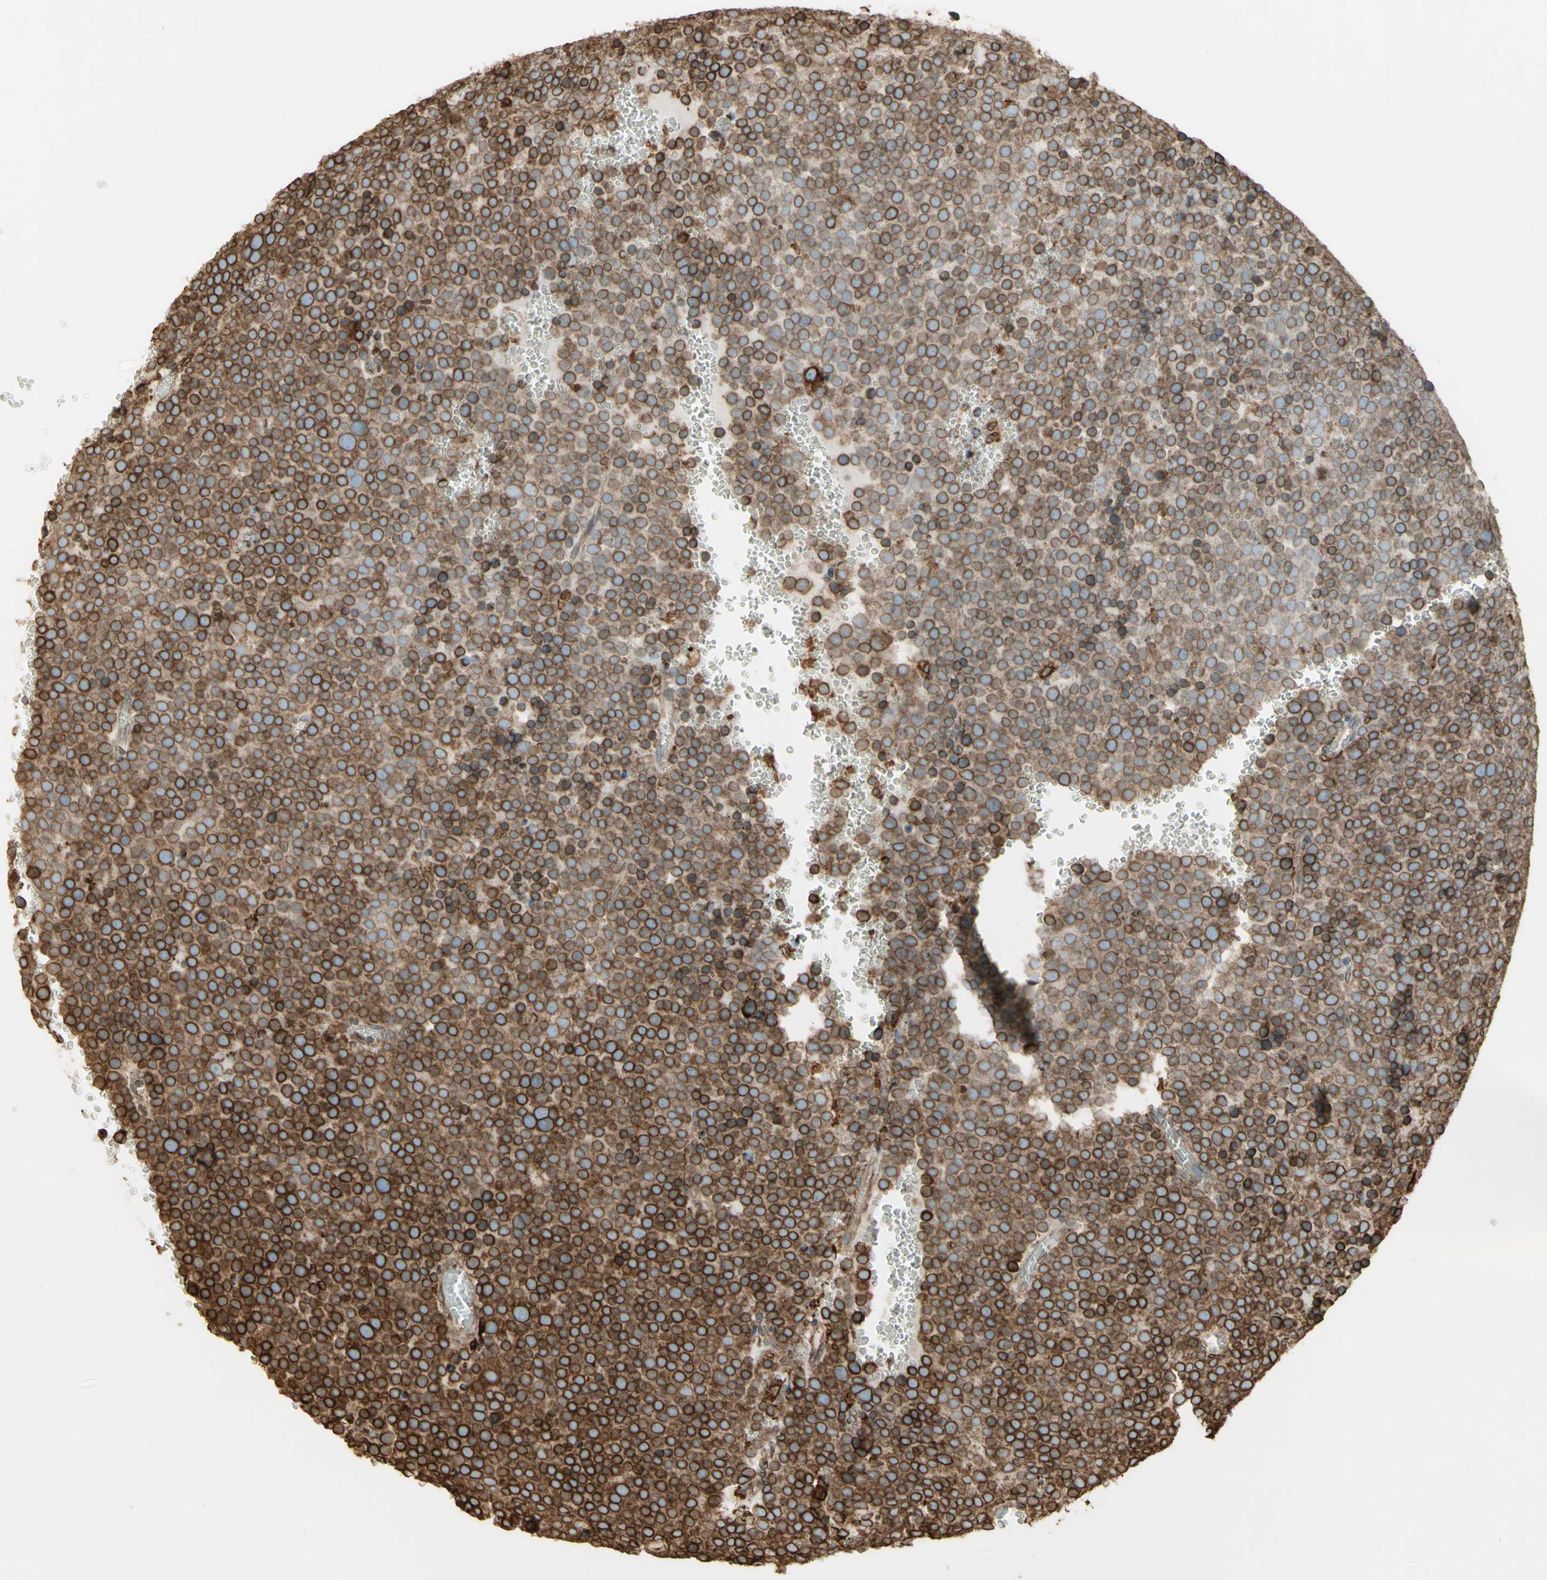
{"staining": {"intensity": "strong", "quantity": "25%-75%", "location": "cytoplasmic/membranous"}, "tissue": "testis cancer", "cell_type": "Tumor cells", "image_type": "cancer", "snomed": [{"axis": "morphology", "description": "Seminoma, NOS"}, {"axis": "topography", "description": "Testis"}], "caption": "Immunohistochemistry (IHC) staining of seminoma (testis), which demonstrates high levels of strong cytoplasmic/membranous staining in about 25%-75% of tumor cells indicating strong cytoplasmic/membranous protein expression. The staining was performed using DAB (3,3'-diaminobenzidine) (brown) for protein detection and nuclei were counterstained in hematoxylin (blue).", "gene": "CANX", "patient": {"sex": "male", "age": 71}}